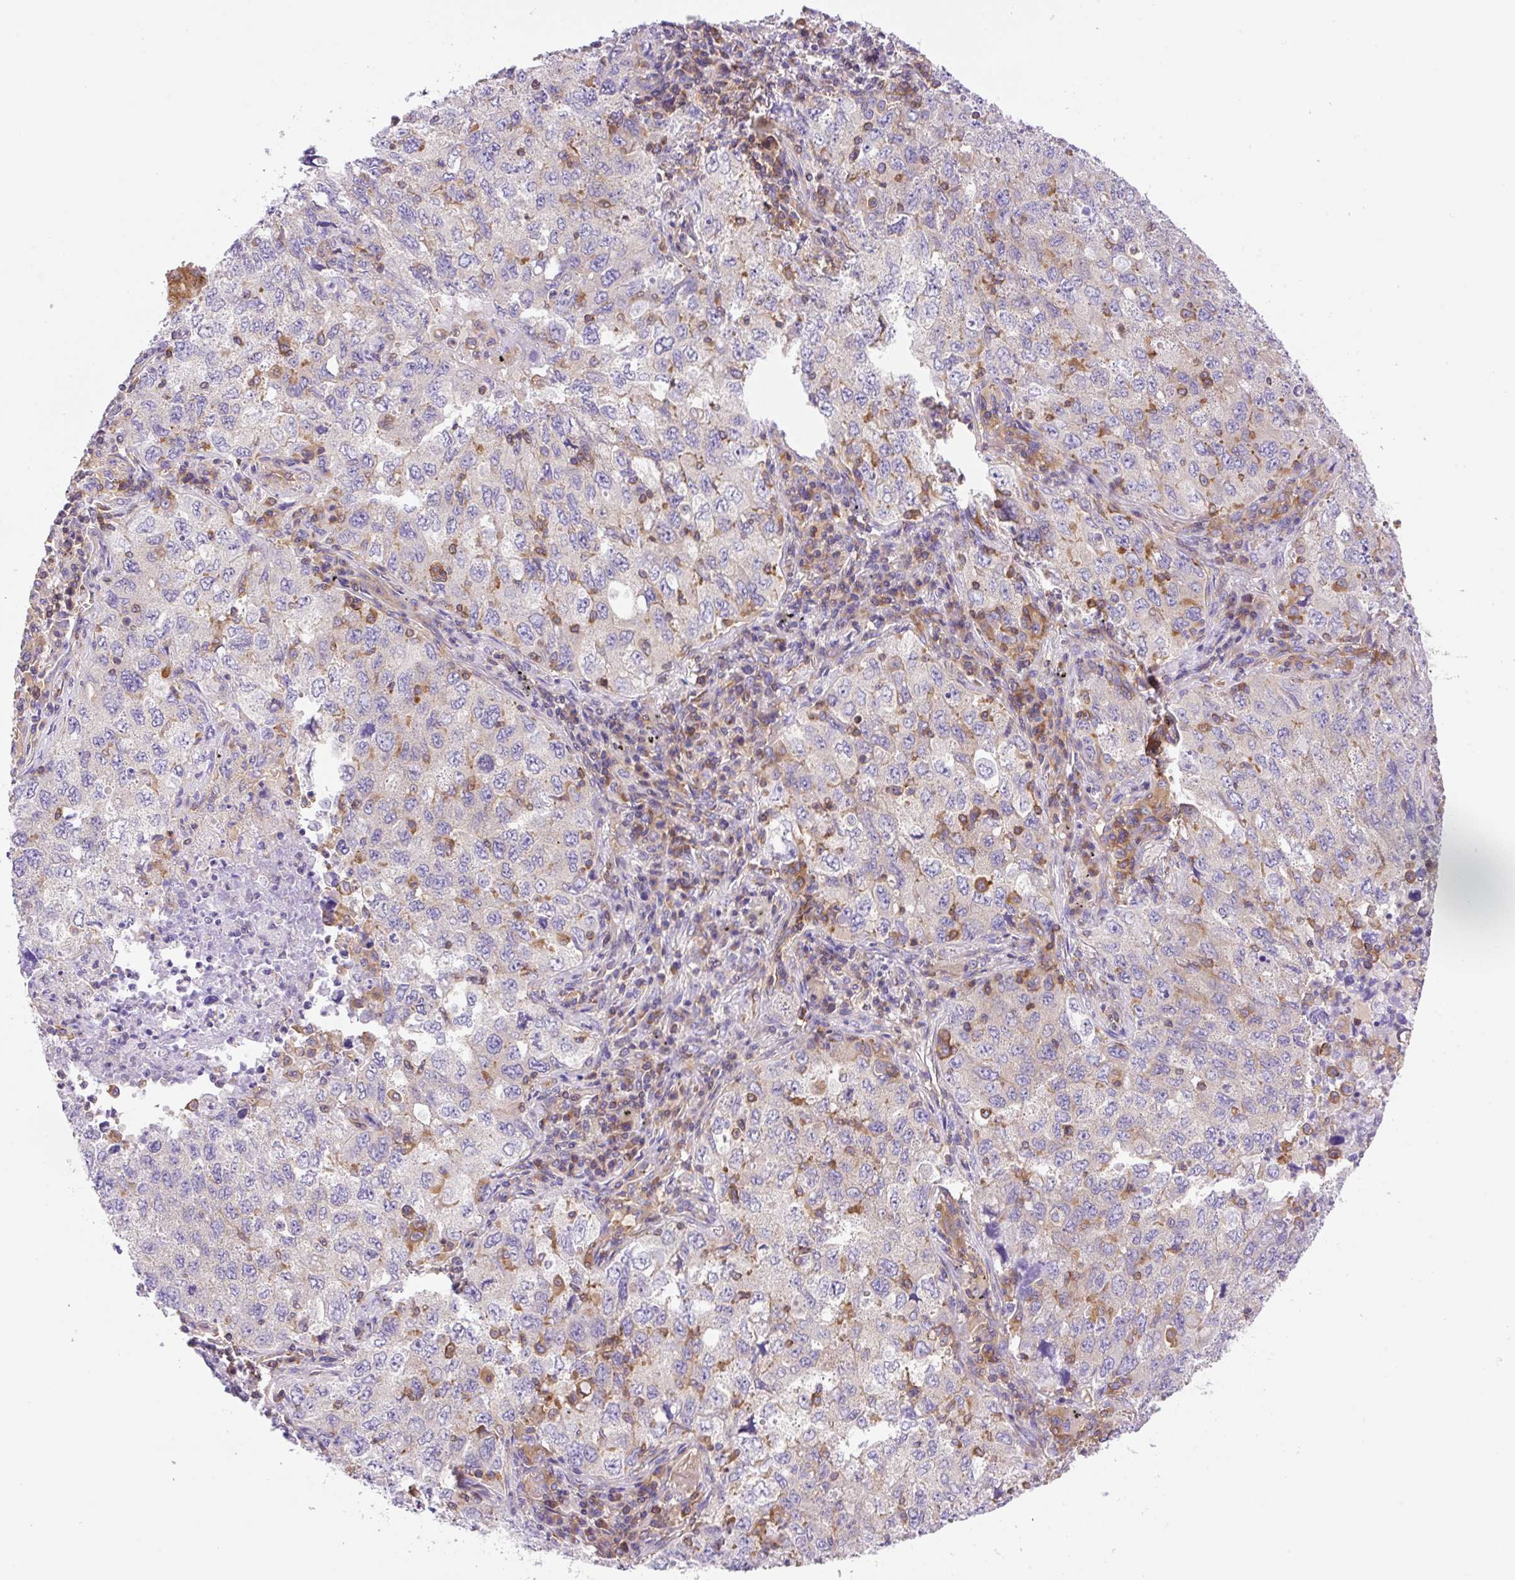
{"staining": {"intensity": "negative", "quantity": "none", "location": "none"}, "tissue": "lung cancer", "cell_type": "Tumor cells", "image_type": "cancer", "snomed": [{"axis": "morphology", "description": "Adenocarcinoma, NOS"}, {"axis": "topography", "description": "Lung"}], "caption": "Tumor cells show no significant staining in lung adenocarcinoma.", "gene": "DNM2", "patient": {"sex": "female", "age": 57}}